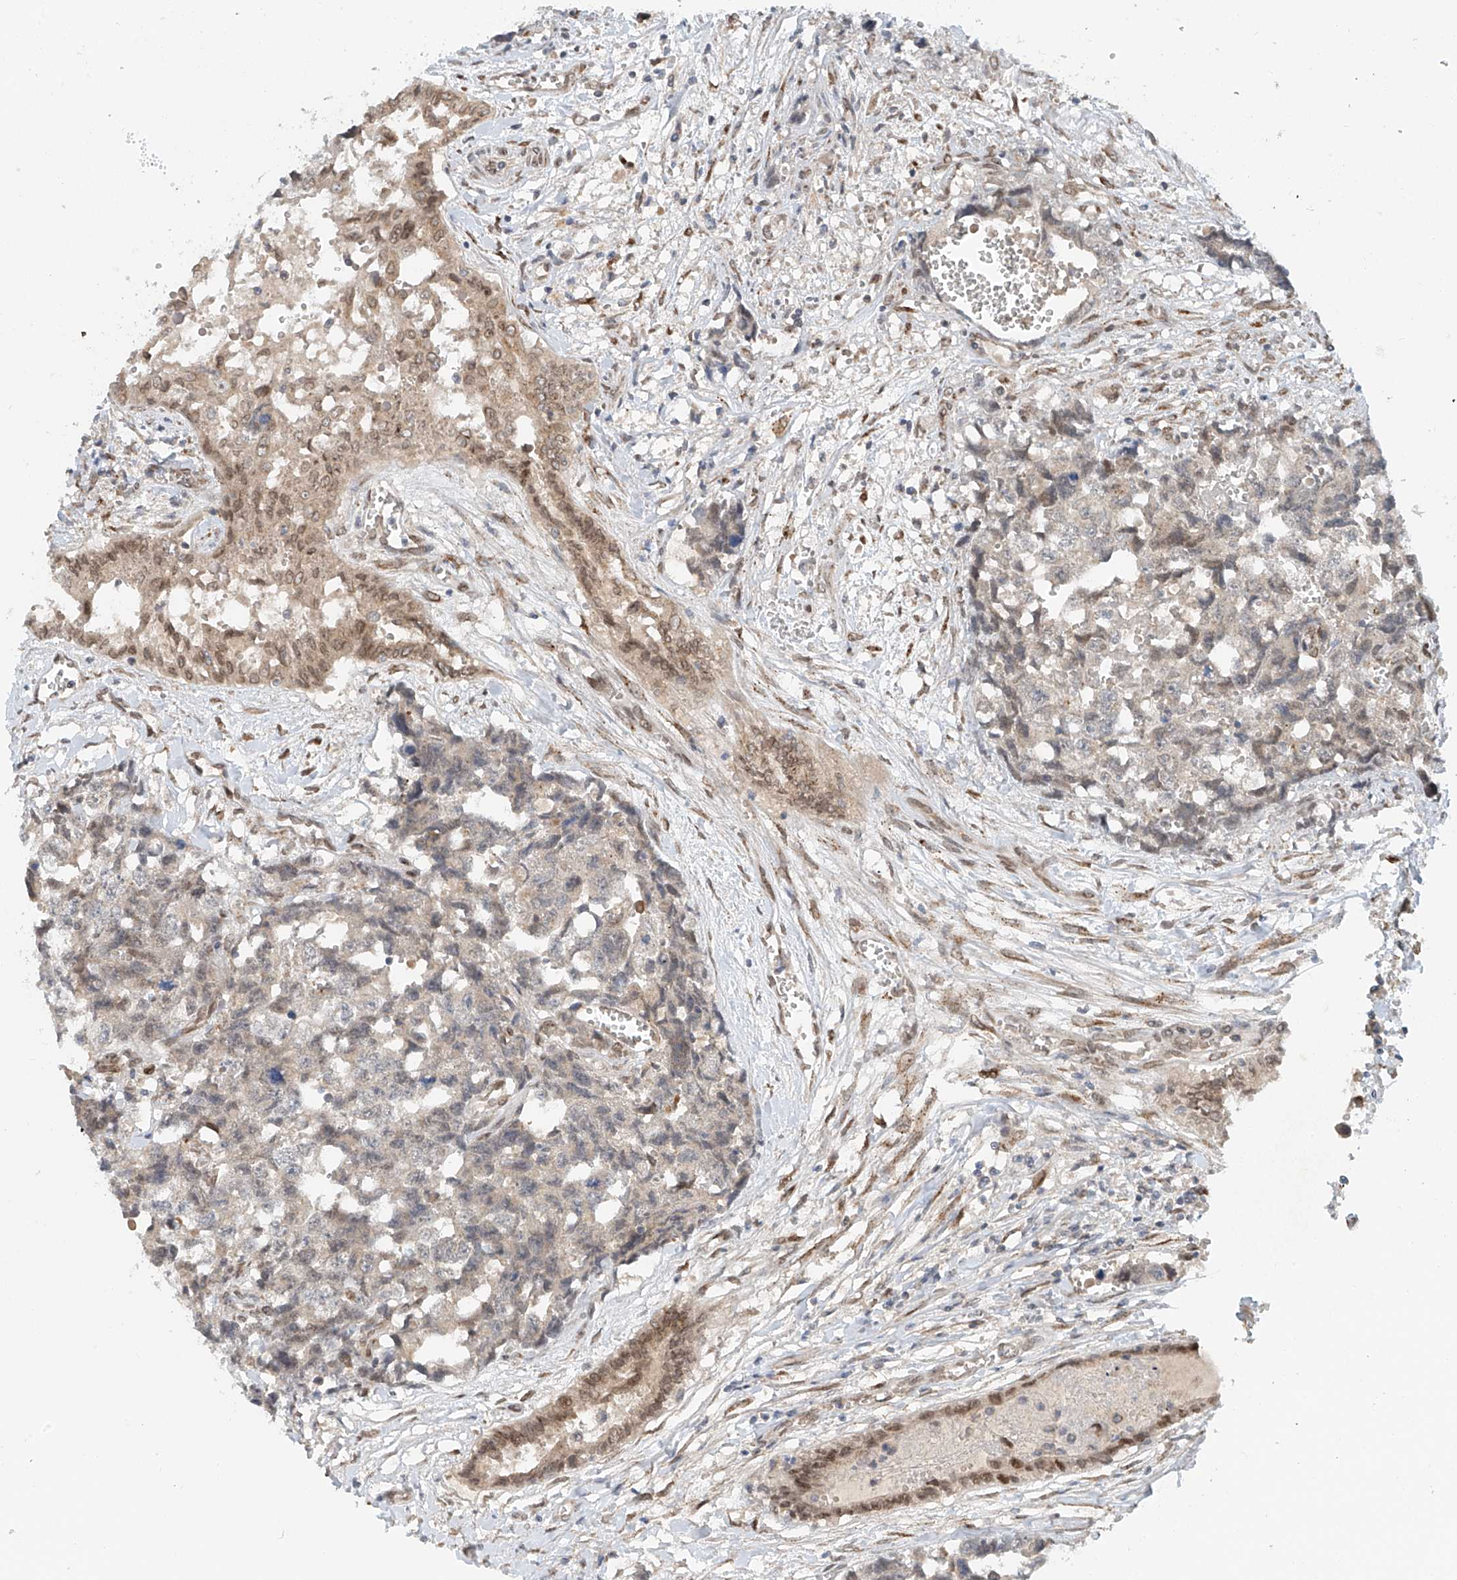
{"staining": {"intensity": "negative", "quantity": "none", "location": "none"}, "tissue": "testis cancer", "cell_type": "Tumor cells", "image_type": "cancer", "snomed": [{"axis": "morphology", "description": "Carcinoma, Embryonal, NOS"}, {"axis": "topography", "description": "Testis"}], "caption": "A high-resolution histopathology image shows immunohistochemistry staining of embryonal carcinoma (testis), which shows no significant positivity in tumor cells.", "gene": "STARD9", "patient": {"sex": "male", "age": 31}}